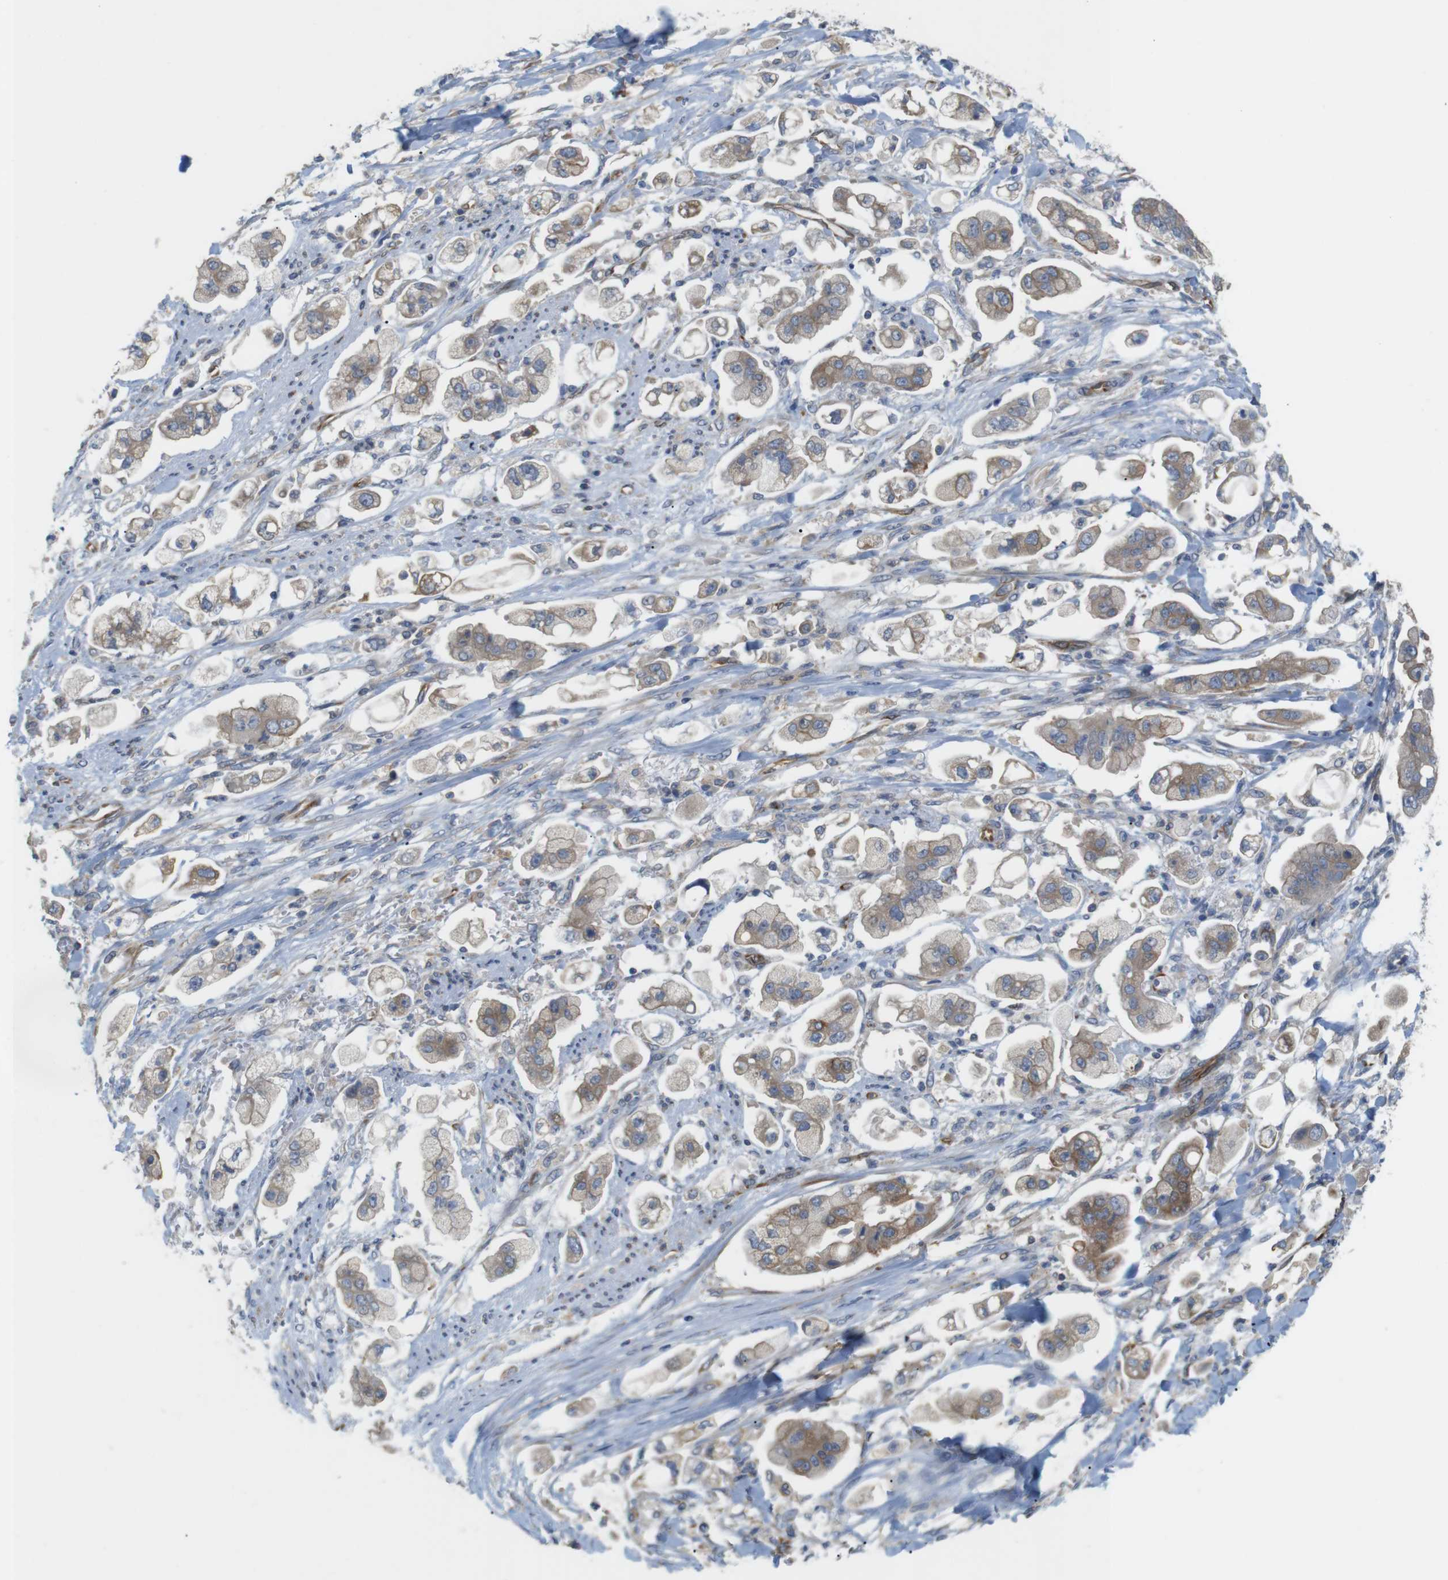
{"staining": {"intensity": "weak", "quantity": ">75%", "location": "cytoplasmic/membranous"}, "tissue": "stomach cancer", "cell_type": "Tumor cells", "image_type": "cancer", "snomed": [{"axis": "morphology", "description": "Adenocarcinoma, NOS"}, {"axis": "topography", "description": "Stomach"}], "caption": "This photomicrograph displays immunohistochemistry staining of human stomach cancer (adenocarcinoma), with low weak cytoplasmic/membranous positivity in about >75% of tumor cells.", "gene": "PCNX2", "patient": {"sex": "male", "age": 62}}